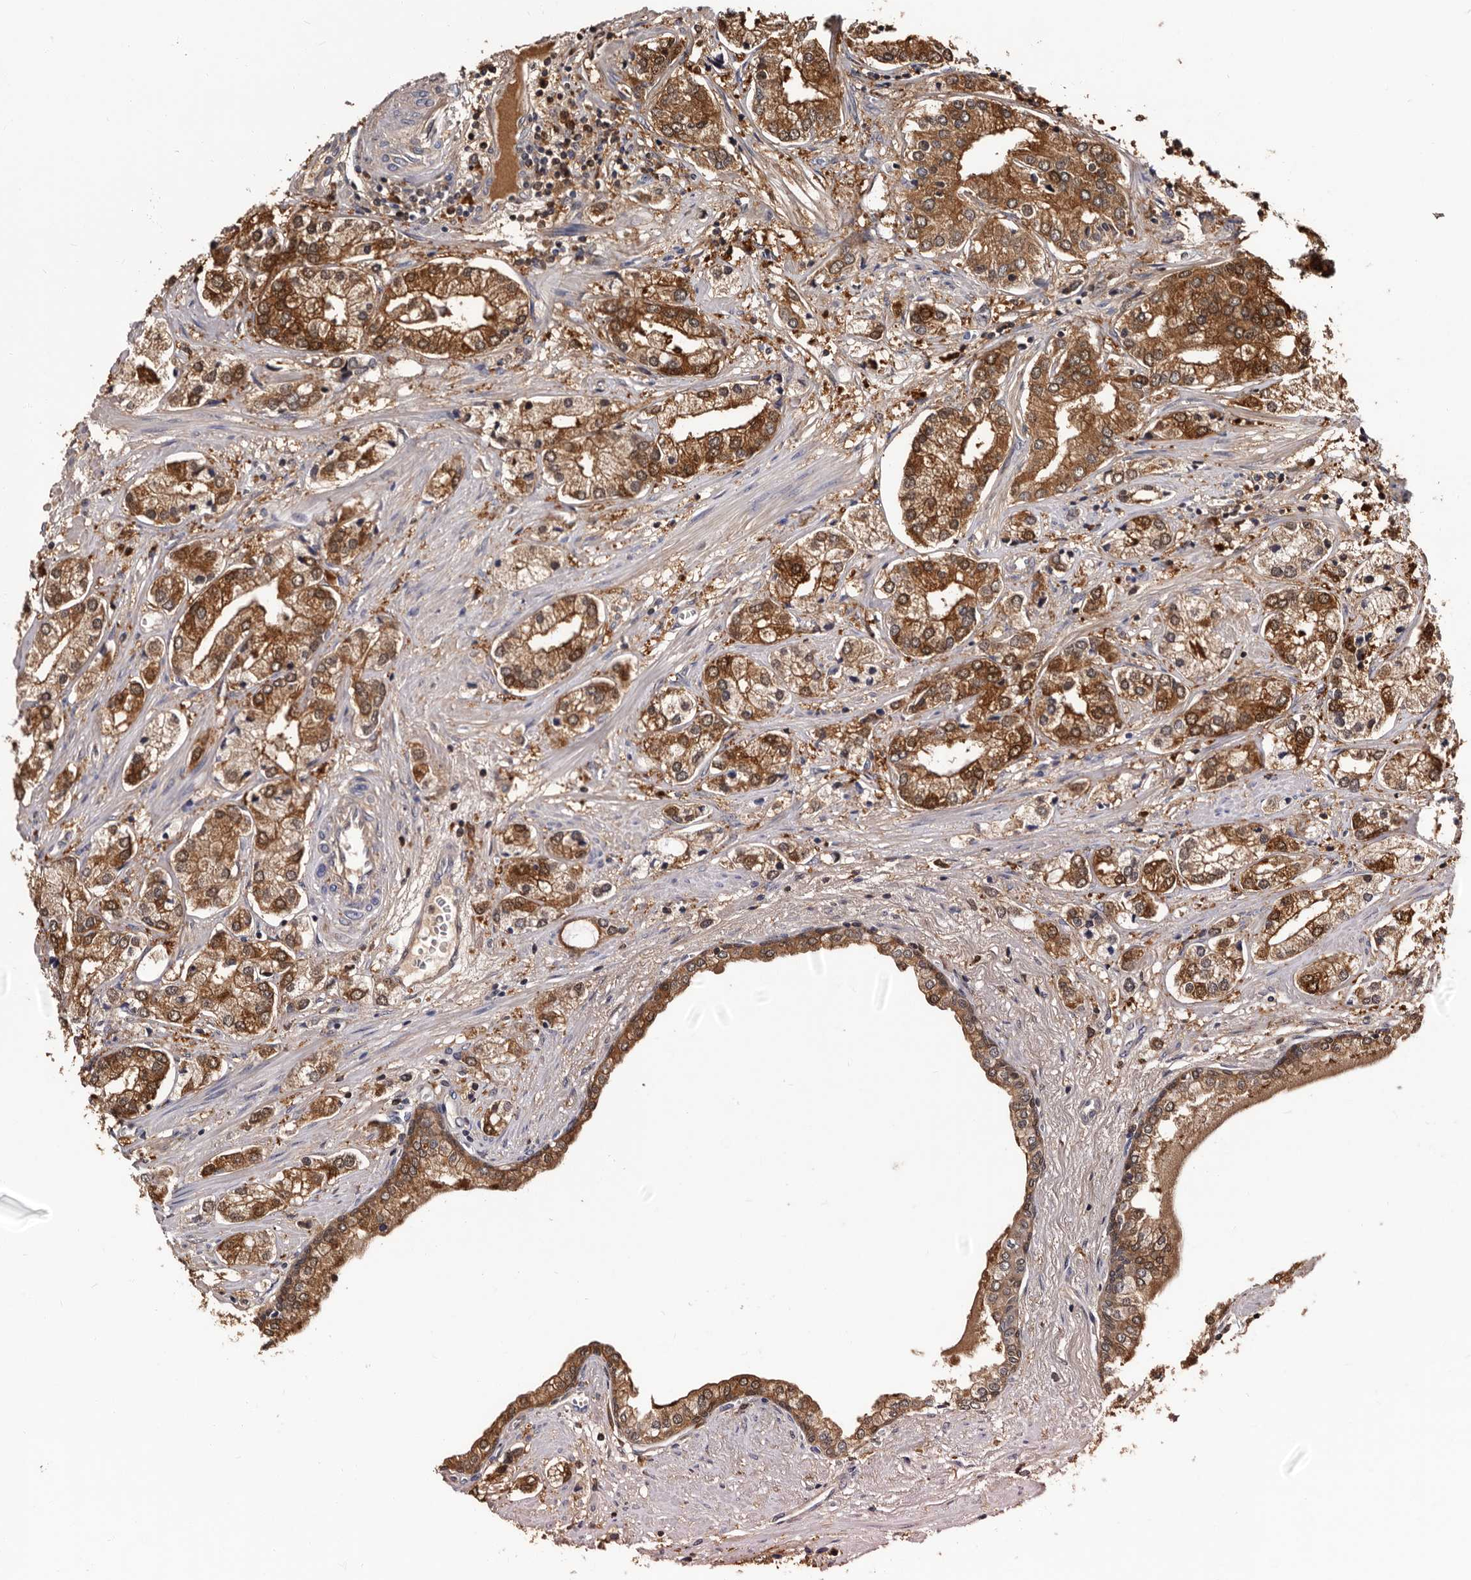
{"staining": {"intensity": "strong", "quantity": ">75%", "location": "cytoplasmic/membranous,nuclear"}, "tissue": "prostate cancer", "cell_type": "Tumor cells", "image_type": "cancer", "snomed": [{"axis": "morphology", "description": "Adenocarcinoma, High grade"}, {"axis": "topography", "description": "Prostate"}], "caption": "Tumor cells show high levels of strong cytoplasmic/membranous and nuclear expression in approximately >75% of cells in prostate cancer.", "gene": "DNPH1", "patient": {"sex": "male", "age": 66}}